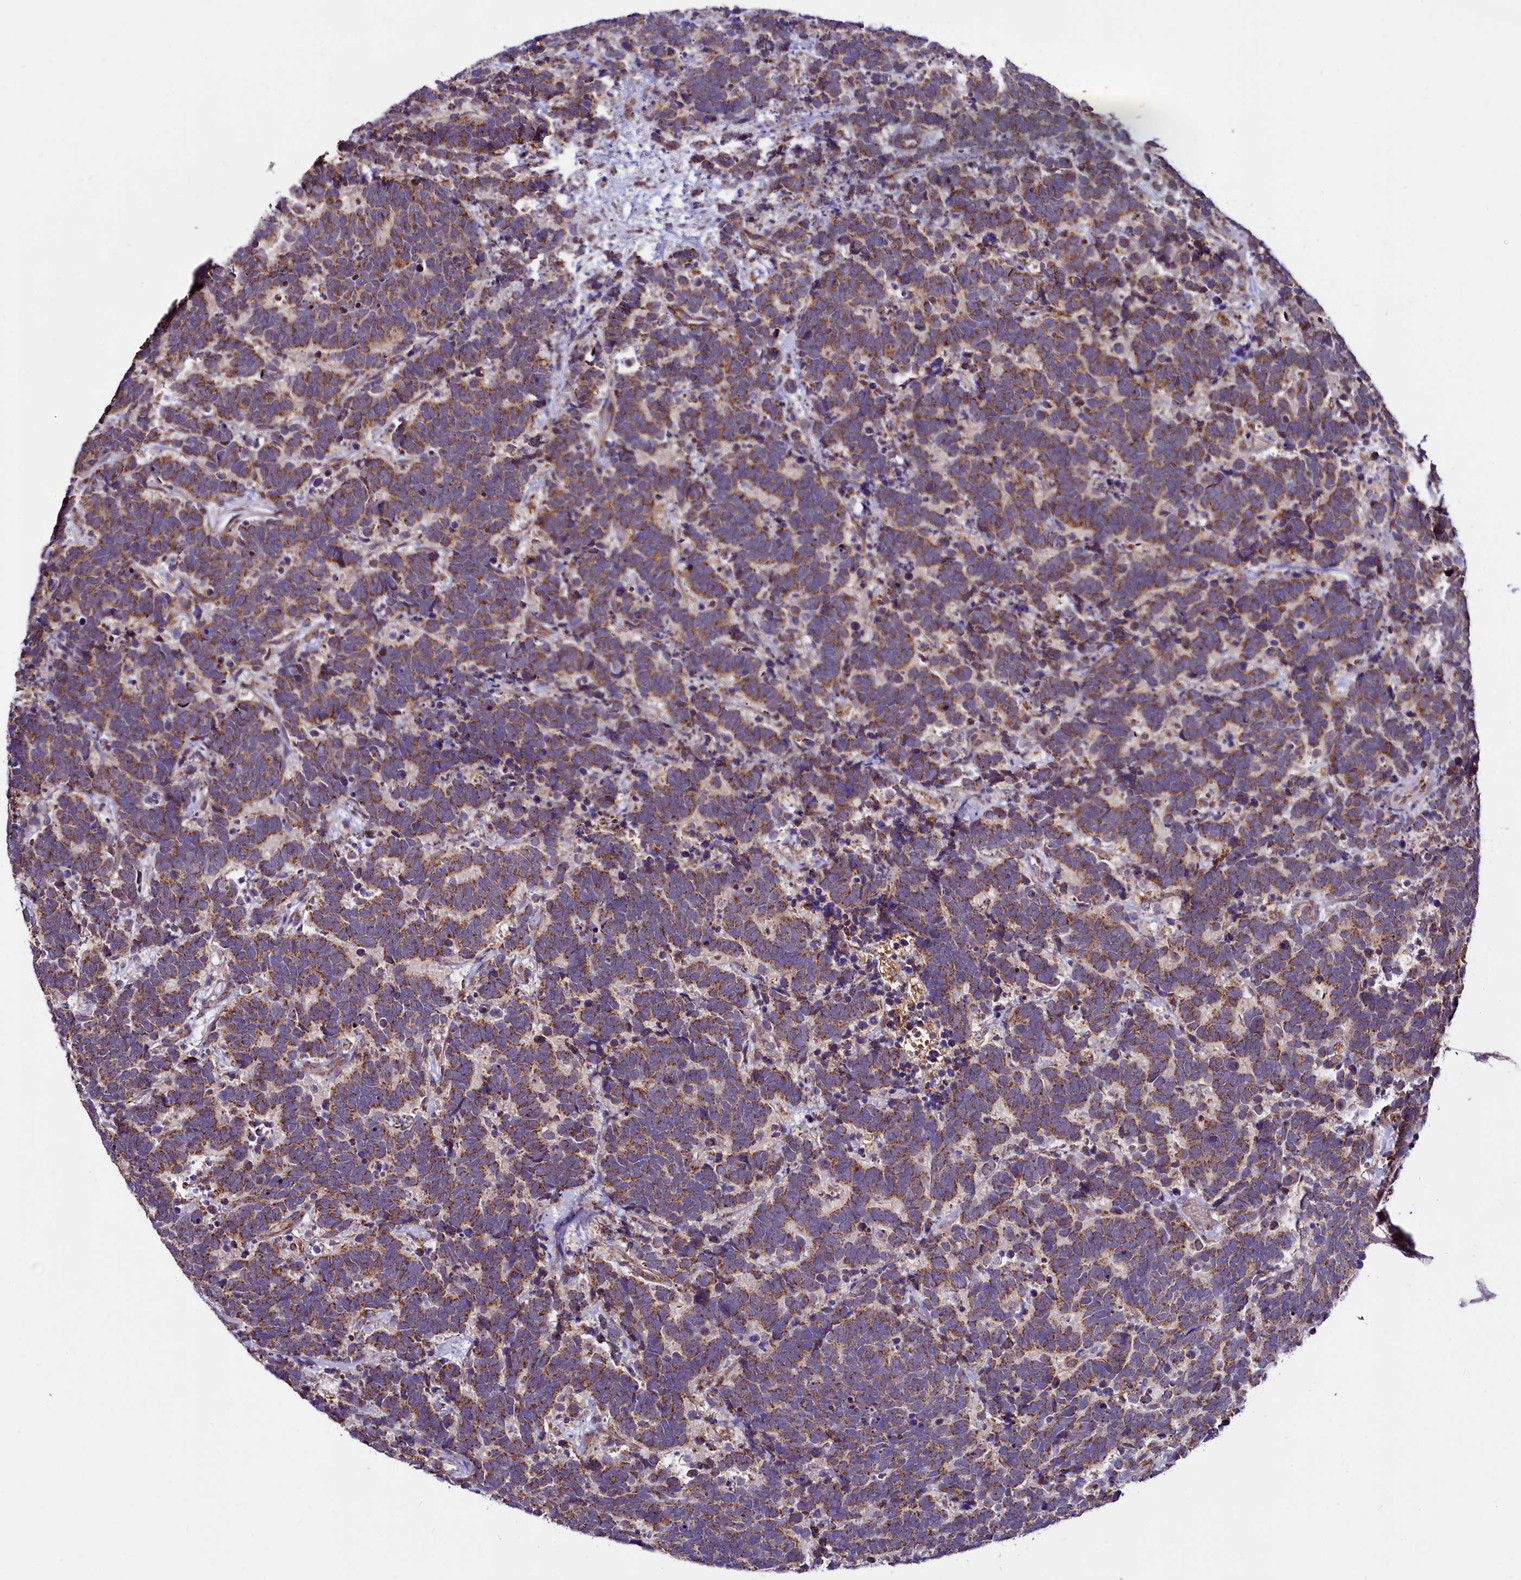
{"staining": {"intensity": "moderate", "quantity": ">75%", "location": "cytoplasmic/membranous"}, "tissue": "carcinoid", "cell_type": "Tumor cells", "image_type": "cancer", "snomed": [{"axis": "morphology", "description": "Carcinoma, NOS"}, {"axis": "morphology", "description": "Carcinoid, malignant, NOS"}, {"axis": "topography", "description": "Urinary bladder"}], "caption": "Brown immunohistochemical staining in human carcinoma exhibits moderate cytoplasmic/membranous positivity in about >75% of tumor cells.", "gene": "STARD5", "patient": {"sex": "male", "age": 57}}